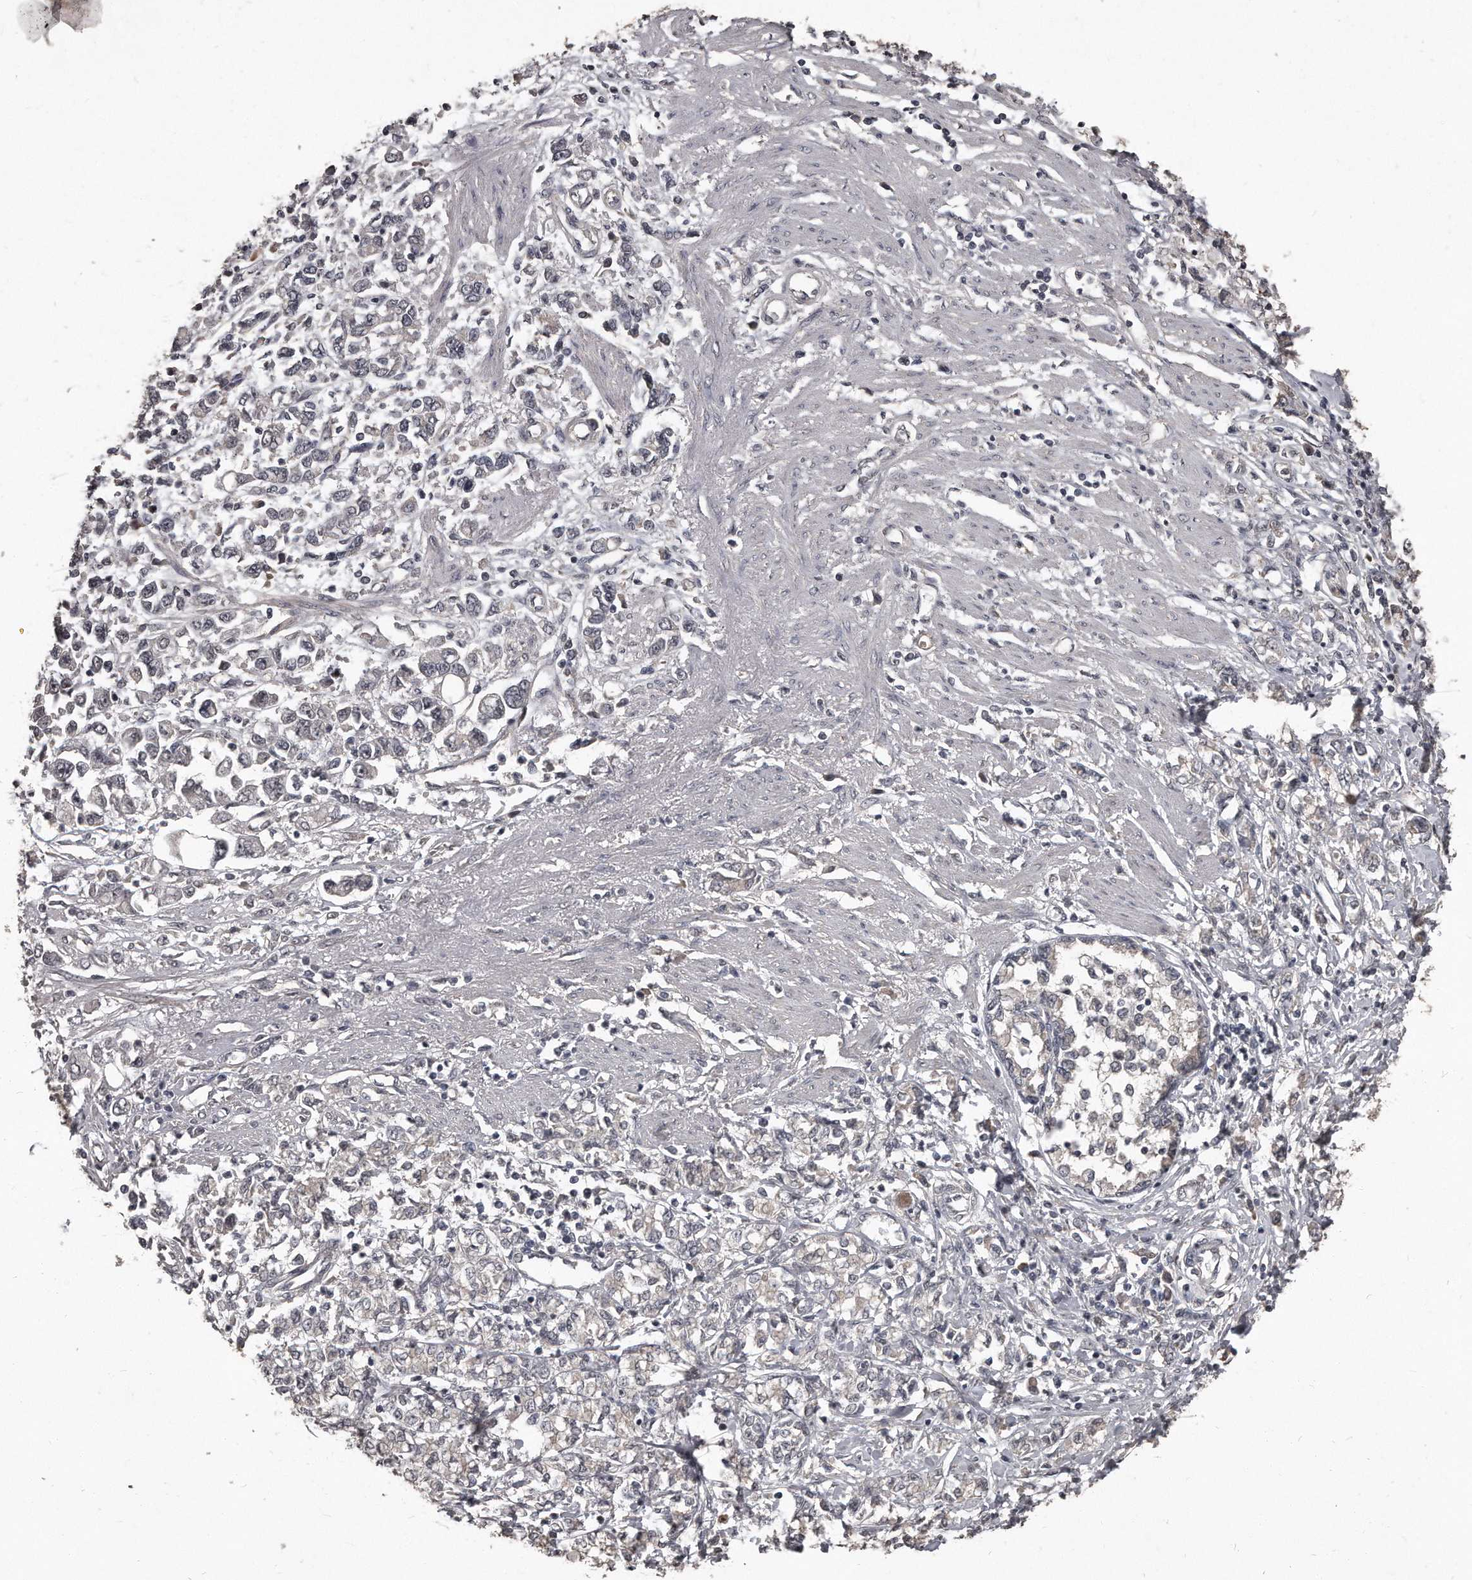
{"staining": {"intensity": "negative", "quantity": "none", "location": "none"}, "tissue": "stomach cancer", "cell_type": "Tumor cells", "image_type": "cancer", "snomed": [{"axis": "morphology", "description": "Adenocarcinoma, NOS"}, {"axis": "topography", "description": "Stomach"}], "caption": "DAB (3,3'-diaminobenzidine) immunohistochemical staining of human stomach cancer shows no significant positivity in tumor cells.", "gene": "GRB10", "patient": {"sex": "female", "age": 76}}